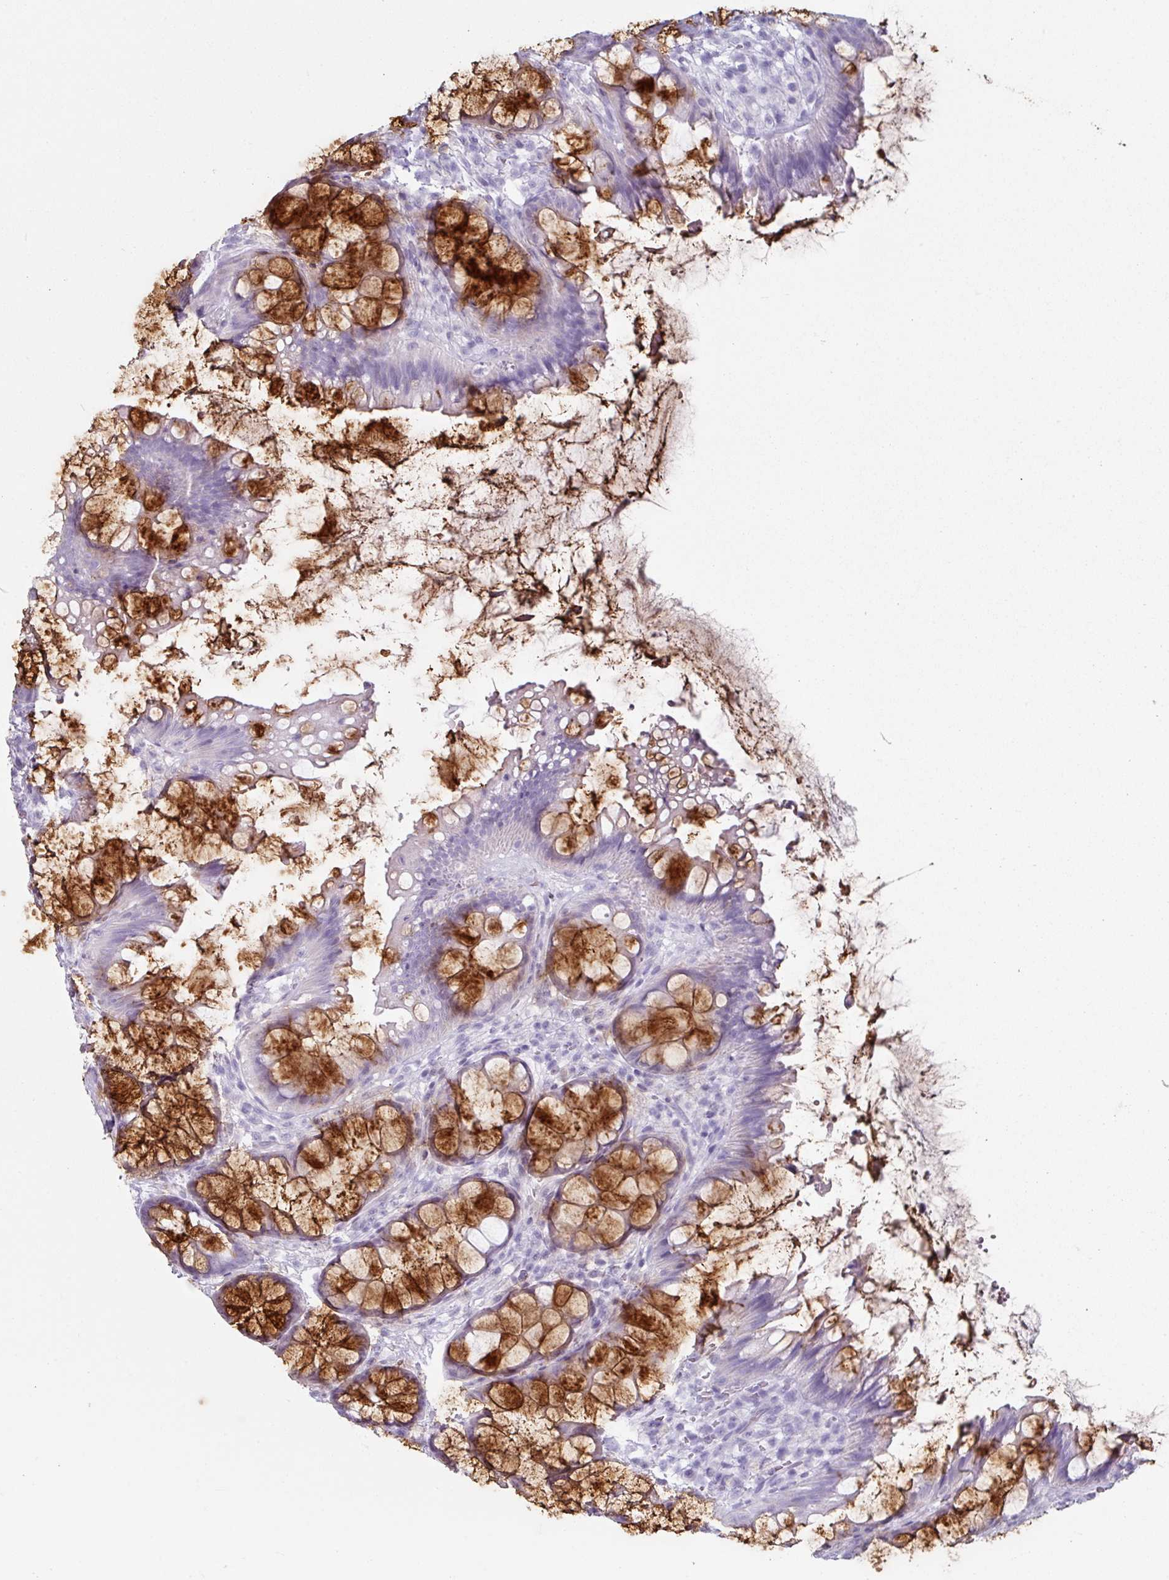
{"staining": {"intensity": "strong", "quantity": "25%-75%", "location": "cytoplasmic/membranous"}, "tissue": "rectum", "cell_type": "Glandular cells", "image_type": "normal", "snomed": [{"axis": "morphology", "description": "Normal tissue, NOS"}, {"axis": "topography", "description": "Rectum"}], "caption": "This is a micrograph of immunohistochemistry staining of benign rectum, which shows strong expression in the cytoplasmic/membranous of glandular cells.", "gene": "CLCA1", "patient": {"sex": "female", "age": 67}}